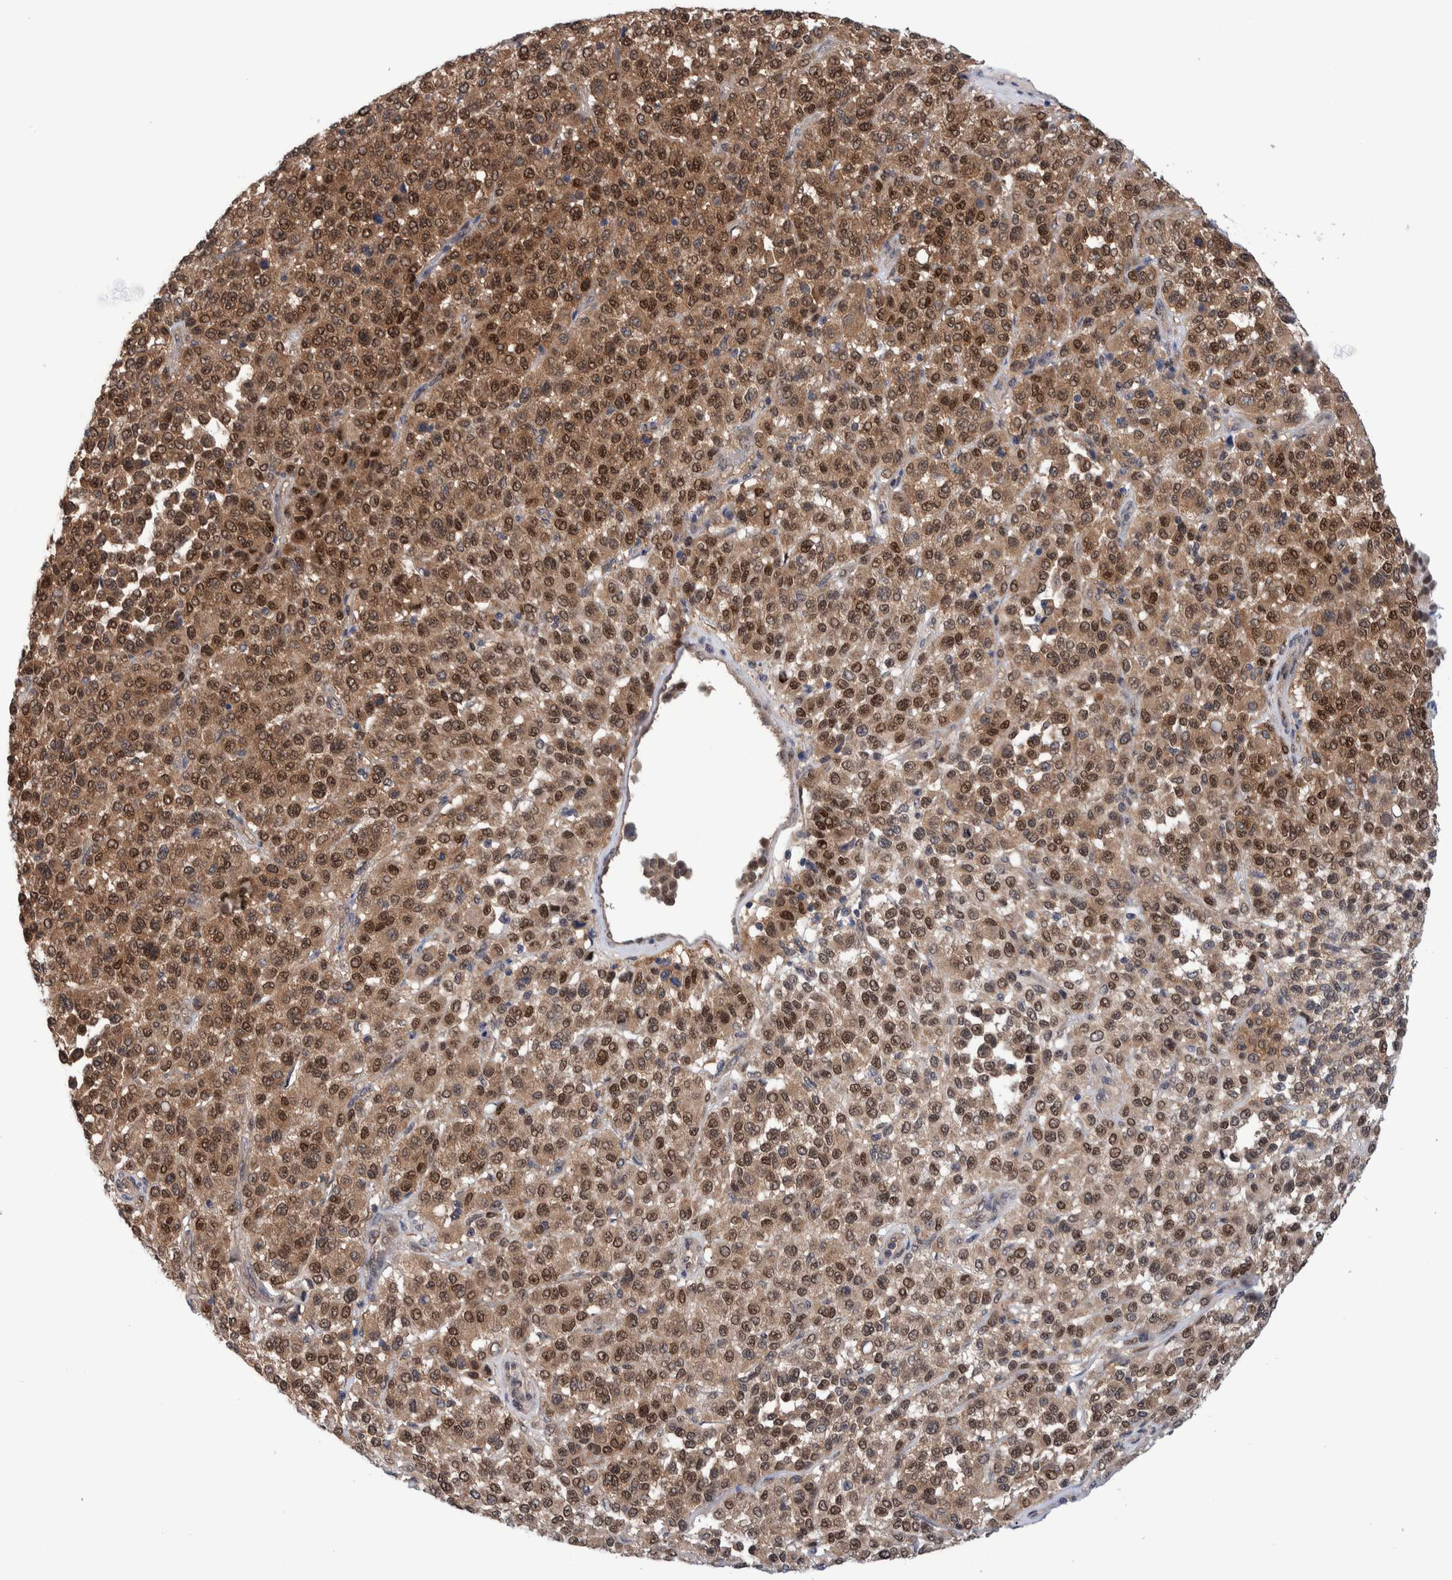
{"staining": {"intensity": "moderate", "quantity": ">75%", "location": "cytoplasmic/membranous,nuclear"}, "tissue": "melanoma", "cell_type": "Tumor cells", "image_type": "cancer", "snomed": [{"axis": "morphology", "description": "Malignant melanoma, Metastatic site"}, {"axis": "topography", "description": "Pancreas"}], "caption": "A histopathology image of malignant melanoma (metastatic site) stained for a protein shows moderate cytoplasmic/membranous and nuclear brown staining in tumor cells.", "gene": "PFAS", "patient": {"sex": "female", "age": 30}}